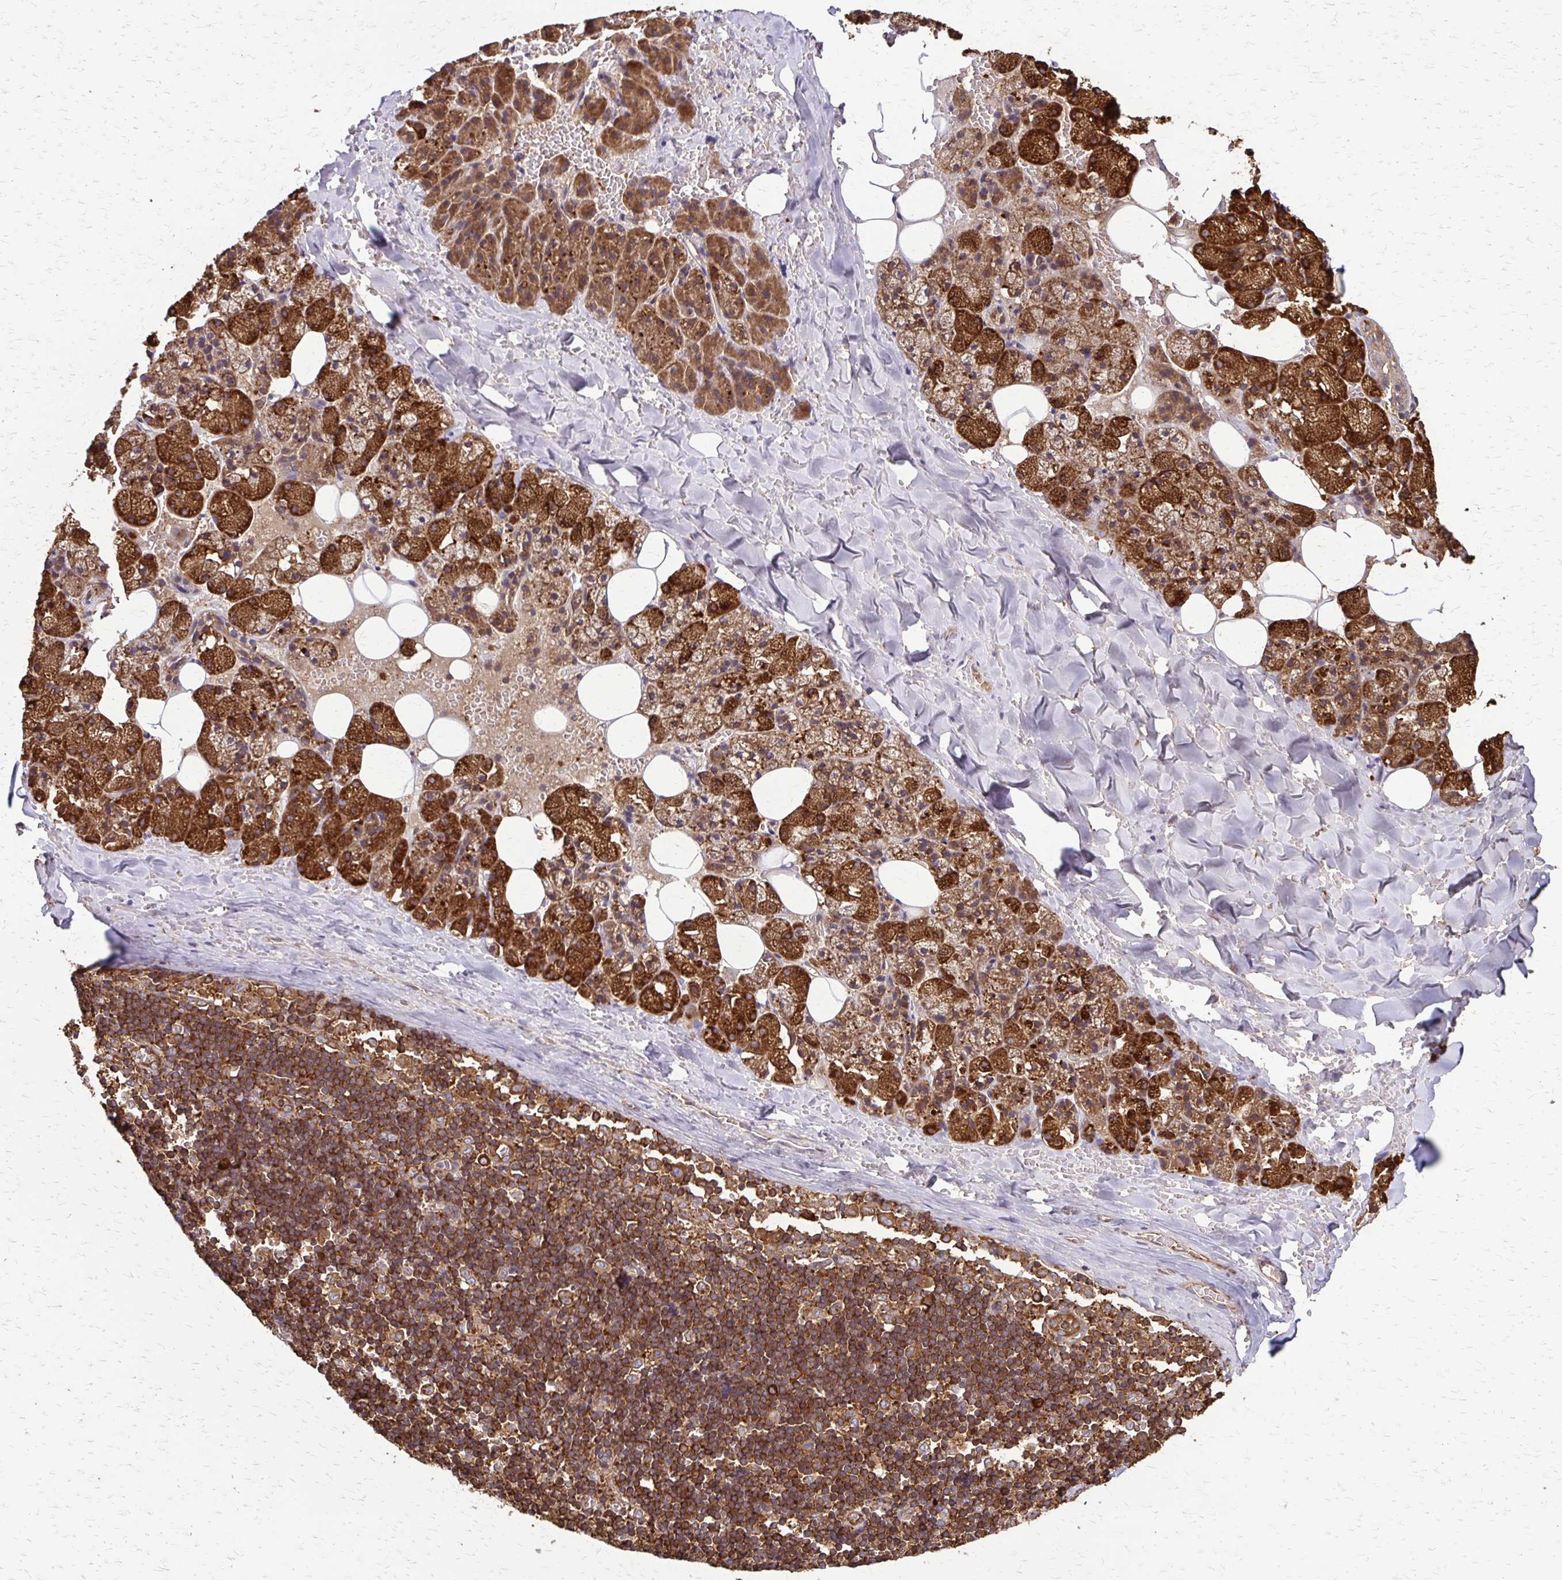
{"staining": {"intensity": "strong", "quantity": ">75%", "location": "cytoplasmic/membranous"}, "tissue": "salivary gland", "cell_type": "Glandular cells", "image_type": "normal", "snomed": [{"axis": "morphology", "description": "Normal tissue, NOS"}, {"axis": "topography", "description": "Salivary gland"}, {"axis": "topography", "description": "Peripheral nerve tissue"}], "caption": "Strong cytoplasmic/membranous staining is present in about >75% of glandular cells in benign salivary gland. The staining is performed using DAB (3,3'-diaminobenzidine) brown chromogen to label protein expression. The nuclei are counter-stained blue using hematoxylin.", "gene": "EEF2", "patient": {"sex": "male", "age": 38}}